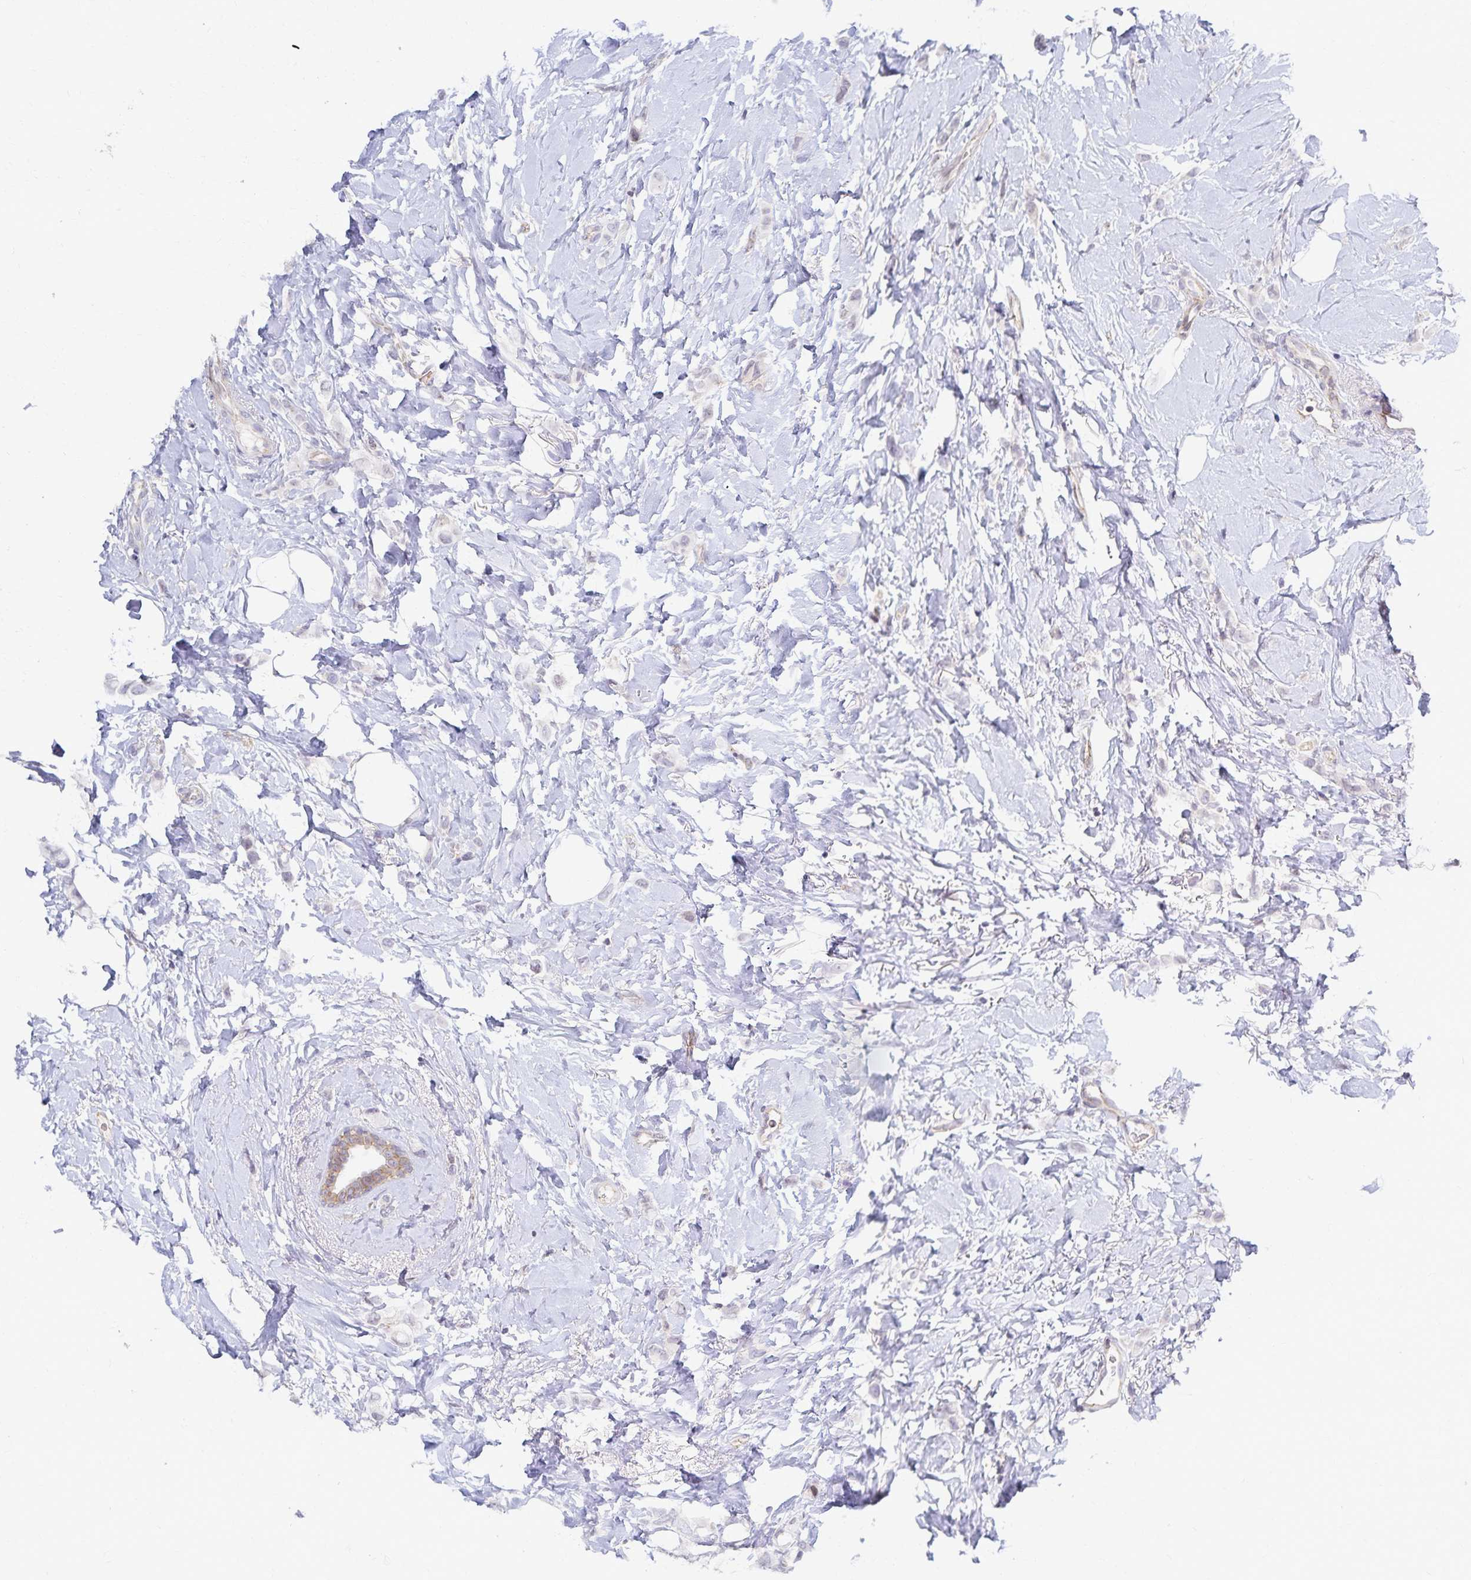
{"staining": {"intensity": "negative", "quantity": "none", "location": "none"}, "tissue": "breast cancer", "cell_type": "Tumor cells", "image_type": "cancer", "snomed": [{"axis": "morphology", "description": "Lobular carcinoma"}, {"axis": "topography", "description": "Breast"}], "caption": "Breast lobular carcinoma was stained to show a protein in brown. There is no significant expression in tumor cells.", "gene": "RAB9B", "patient": {"sex": "female", "age": 66}}